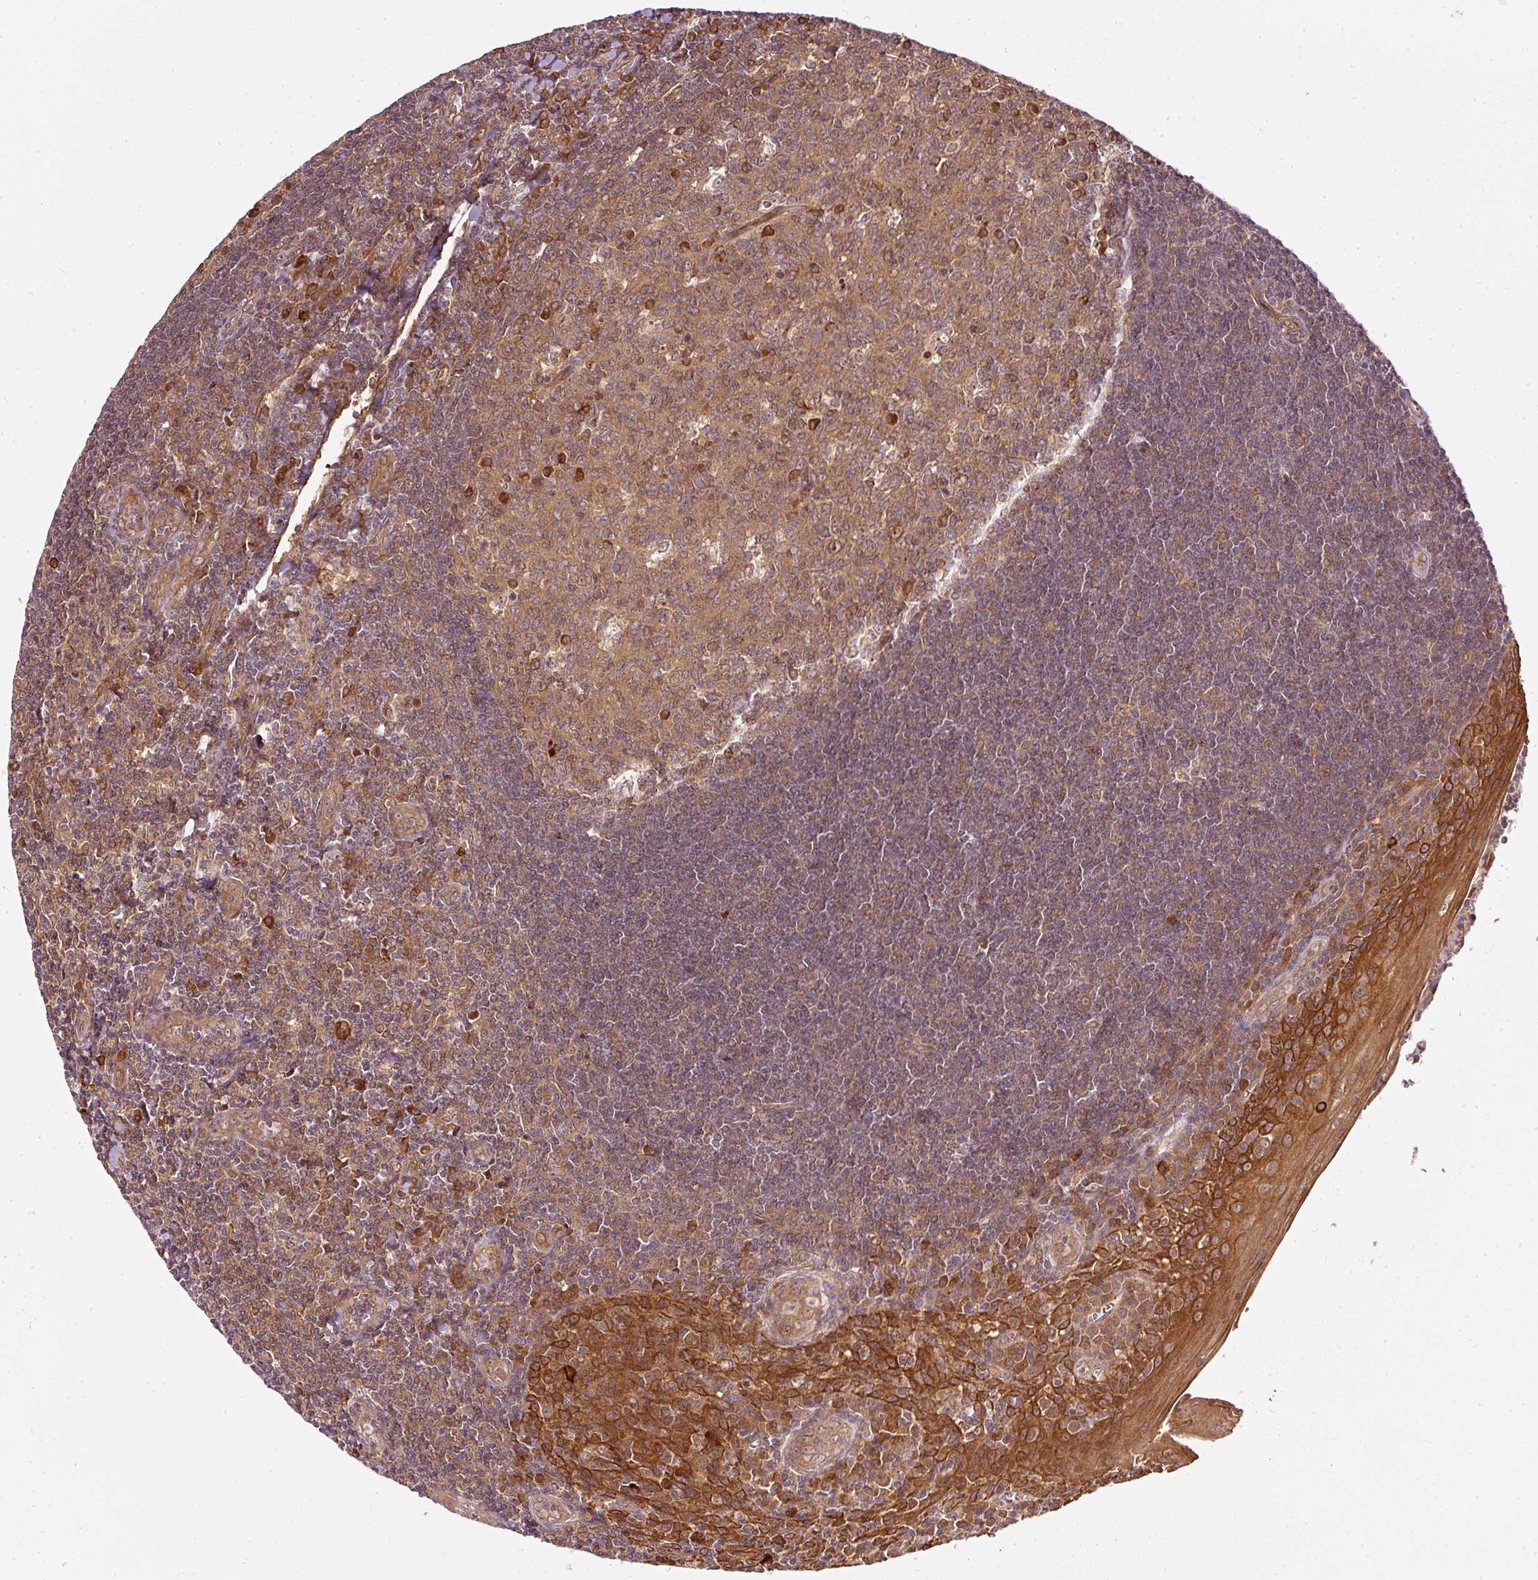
{"staining": {"intensity": "moderate", "quantity": ">75%", "location": "cytoplasmic/membranous"}, "tissue": "tonsil", "cell_type": "Germinal center cells", "image_type": "normal", "snomed": [{"axis": "morphology", "description": "Normal tissue, NOS"}, {"axis": "topography", "description": "Tonsil"}], "caption": "Immunohistochemistry (IHC) micrograph of normal tonsil: tonsil stained using IHC displays medium levels of moderate protein expression localized specifically in the cytoplasmic/membranous of germinal center cells, appearing as a cytoplasmic/membranous brown color.", "gene": "MIF4GD", "patient": {"sex": "male", "age": 27}}